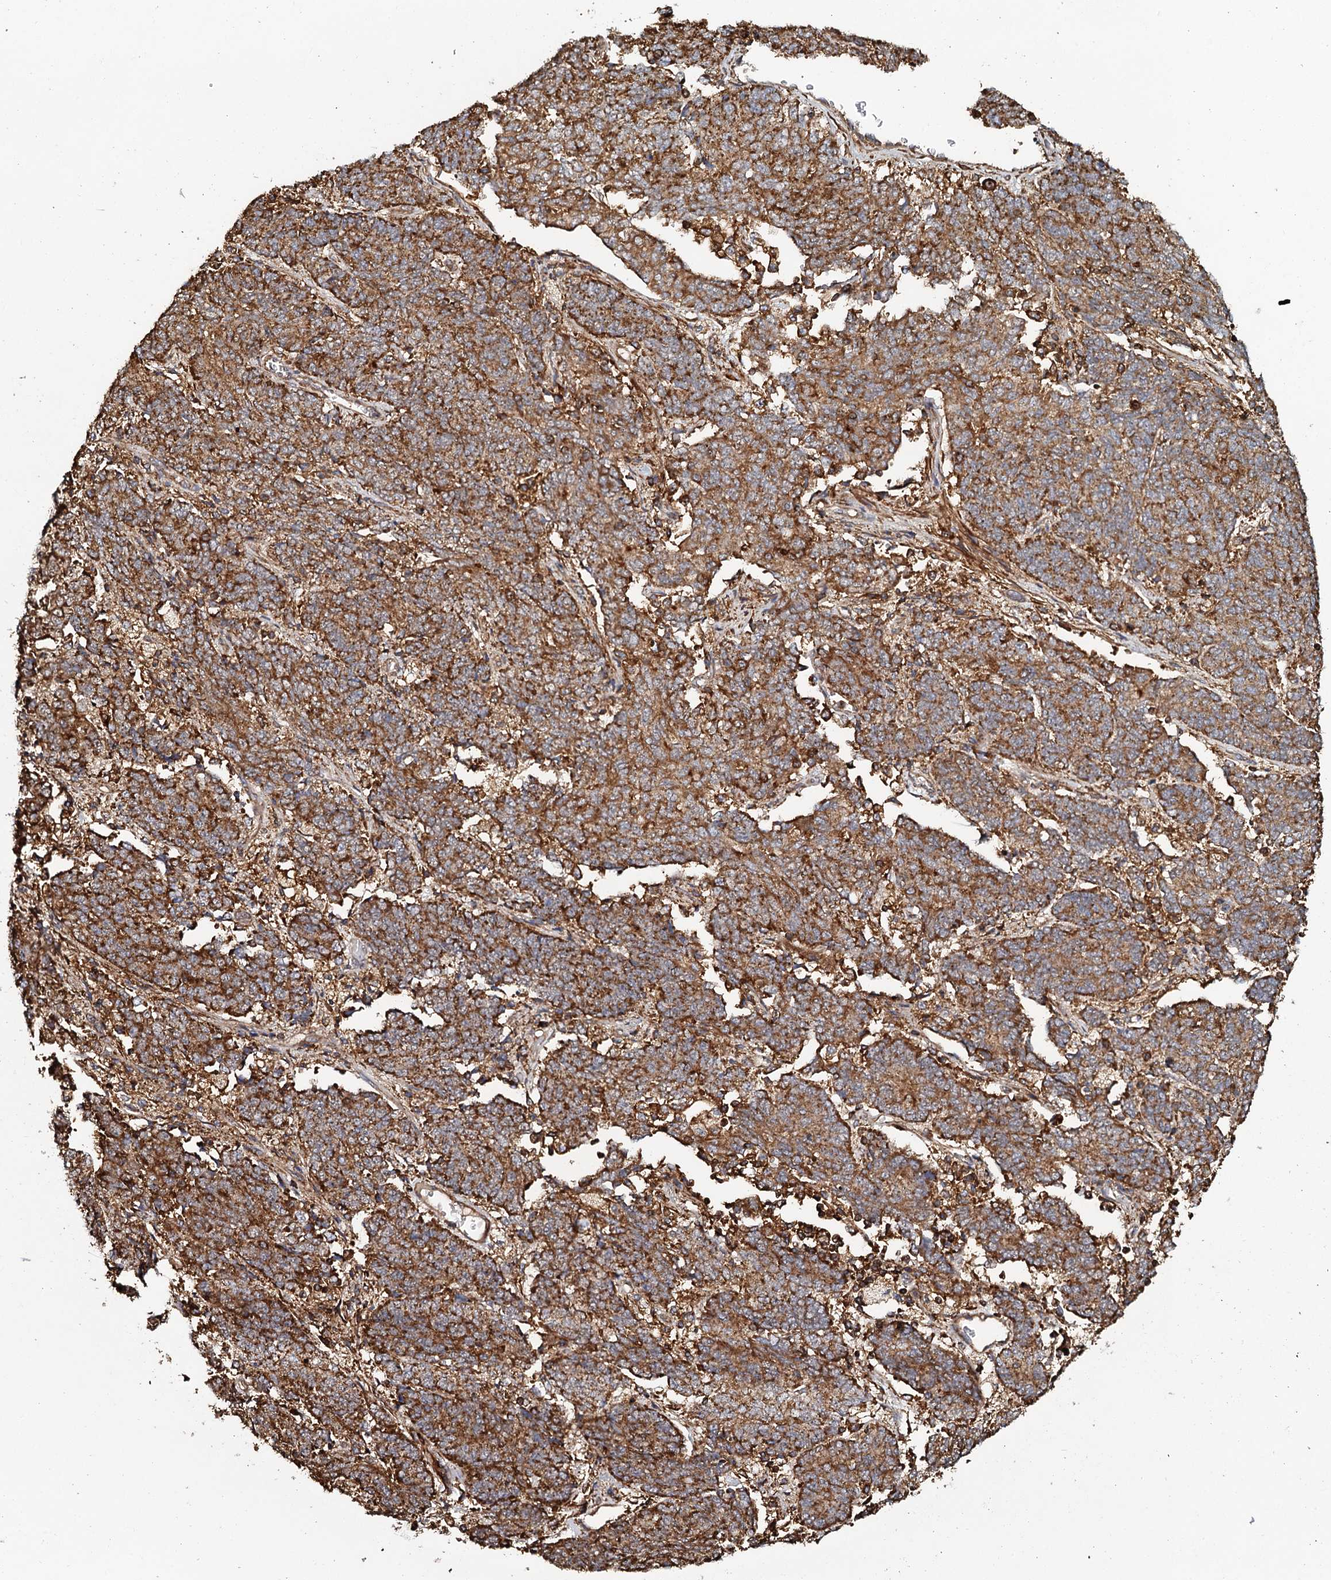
{"staining": {"intensity": "strong", "quantity": ">75%", "location": "cytoplasmic/membranous"}, "tissue": "endometrial cancer", "cell_type": "Tumor cells", "image_type": "cancer", "snomed": [{"axis": "morphology", "description": "Adenocarcinoma, NOS"}, {"axis": "topography", "description": "Endometrium"}], "caption": "The photomicrograph demonstrates a brown stain indicating the presence of a protein in the cytoplasmic/membranous of tumor cells in adenocarcinoma (endometrial).", "gene": "VWA8", "patient": {"sex": "female", "age": 80}}